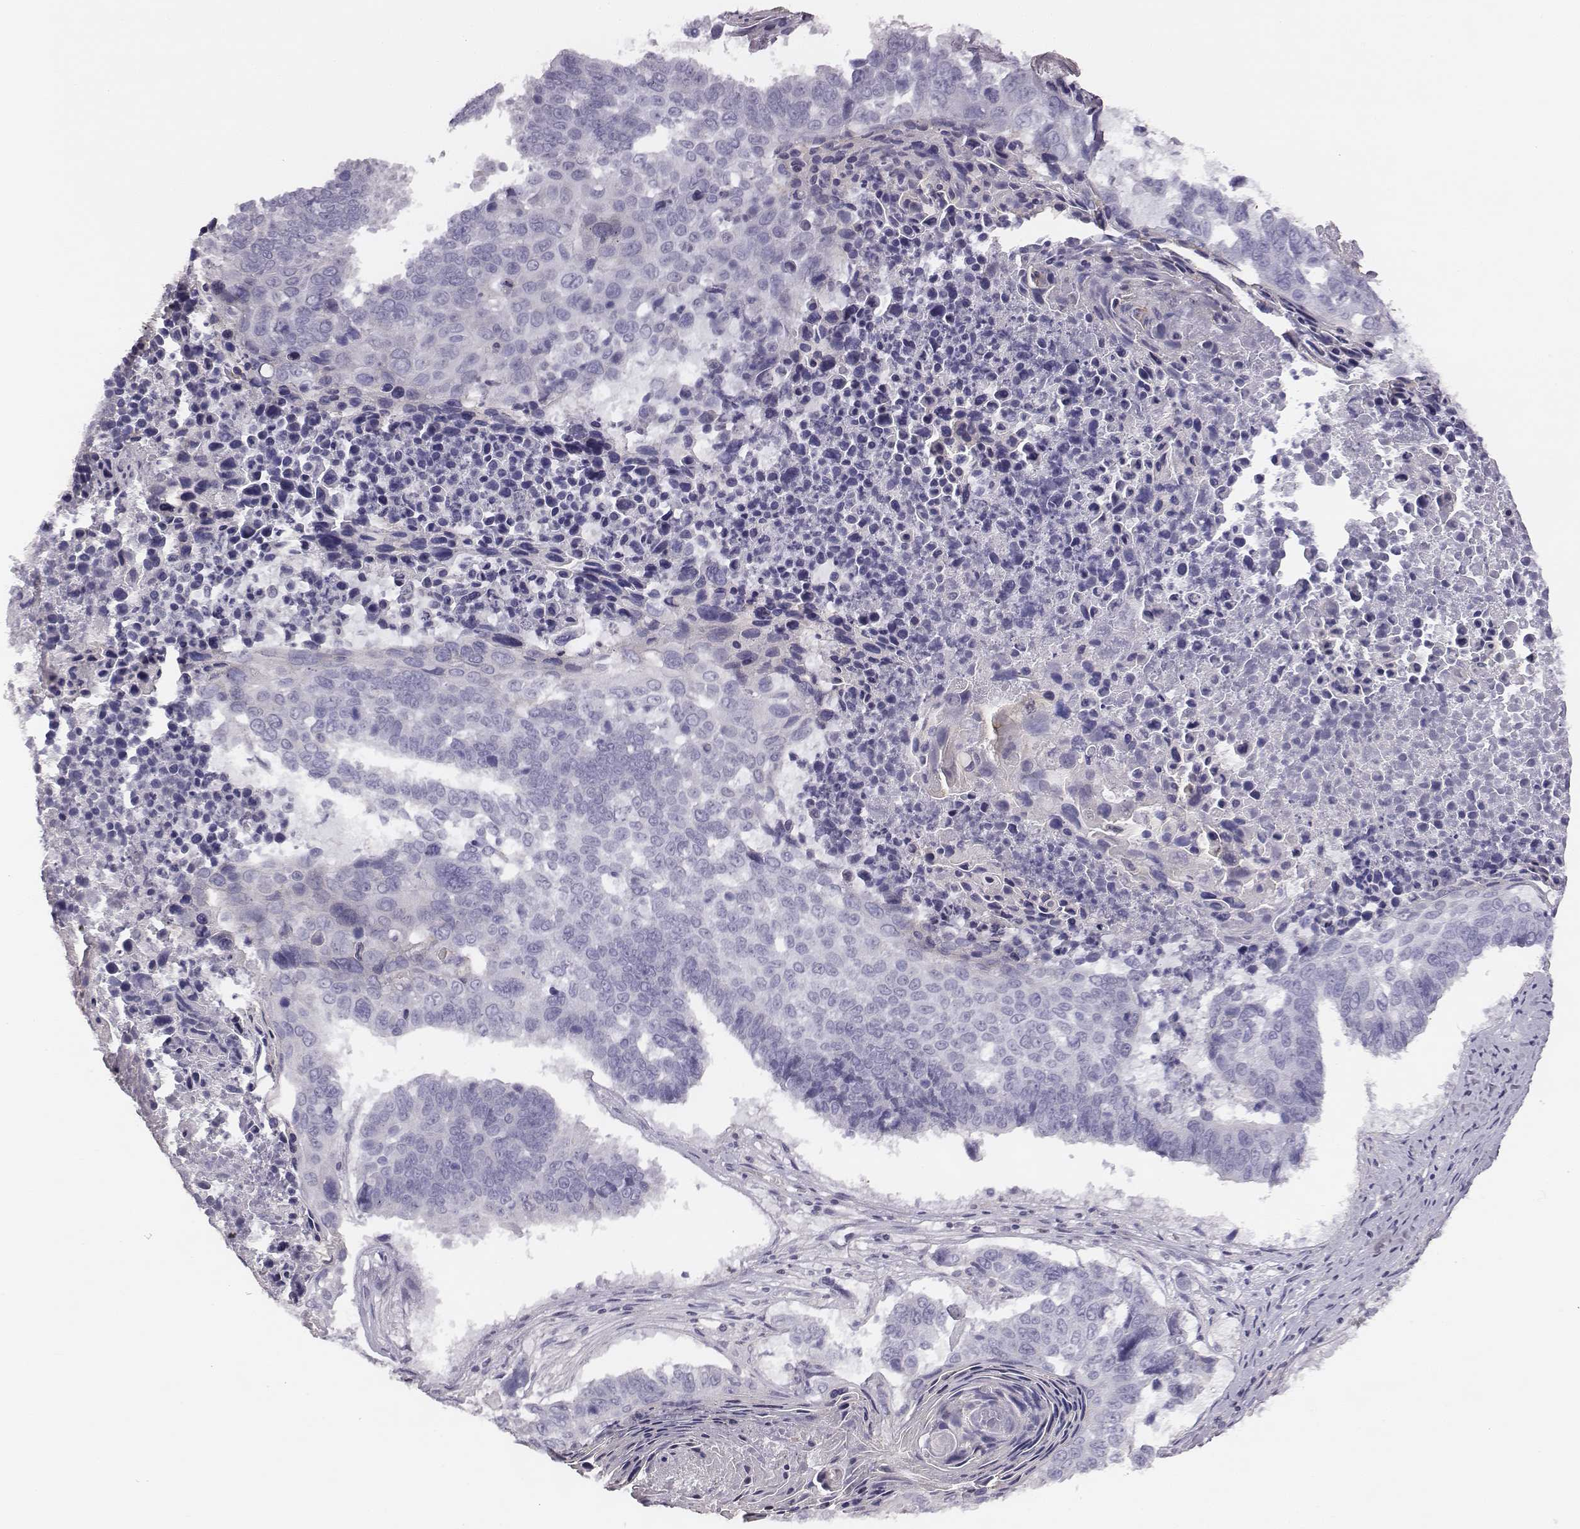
{"staining": {"intensity": "negative", "quantity": "none", "location": "none"}, "tissue": "lung cancer", "cell_type": "Tumor cells", "image_type": "cancer", "snomed": [{"axis": "morphology", "description": "Squamous cell carcinoma, NOS"}, {"axis": "topography", "description": "Lung"}], "caption": "An immunohistochemistry photomicrograph of lung squamous cell carcinoma is shown. There is no staining in tumor cells of lung squamous cell carcinoma.", "gene": "ADAM7", "patient": {"sex": "male", "age": 73}}